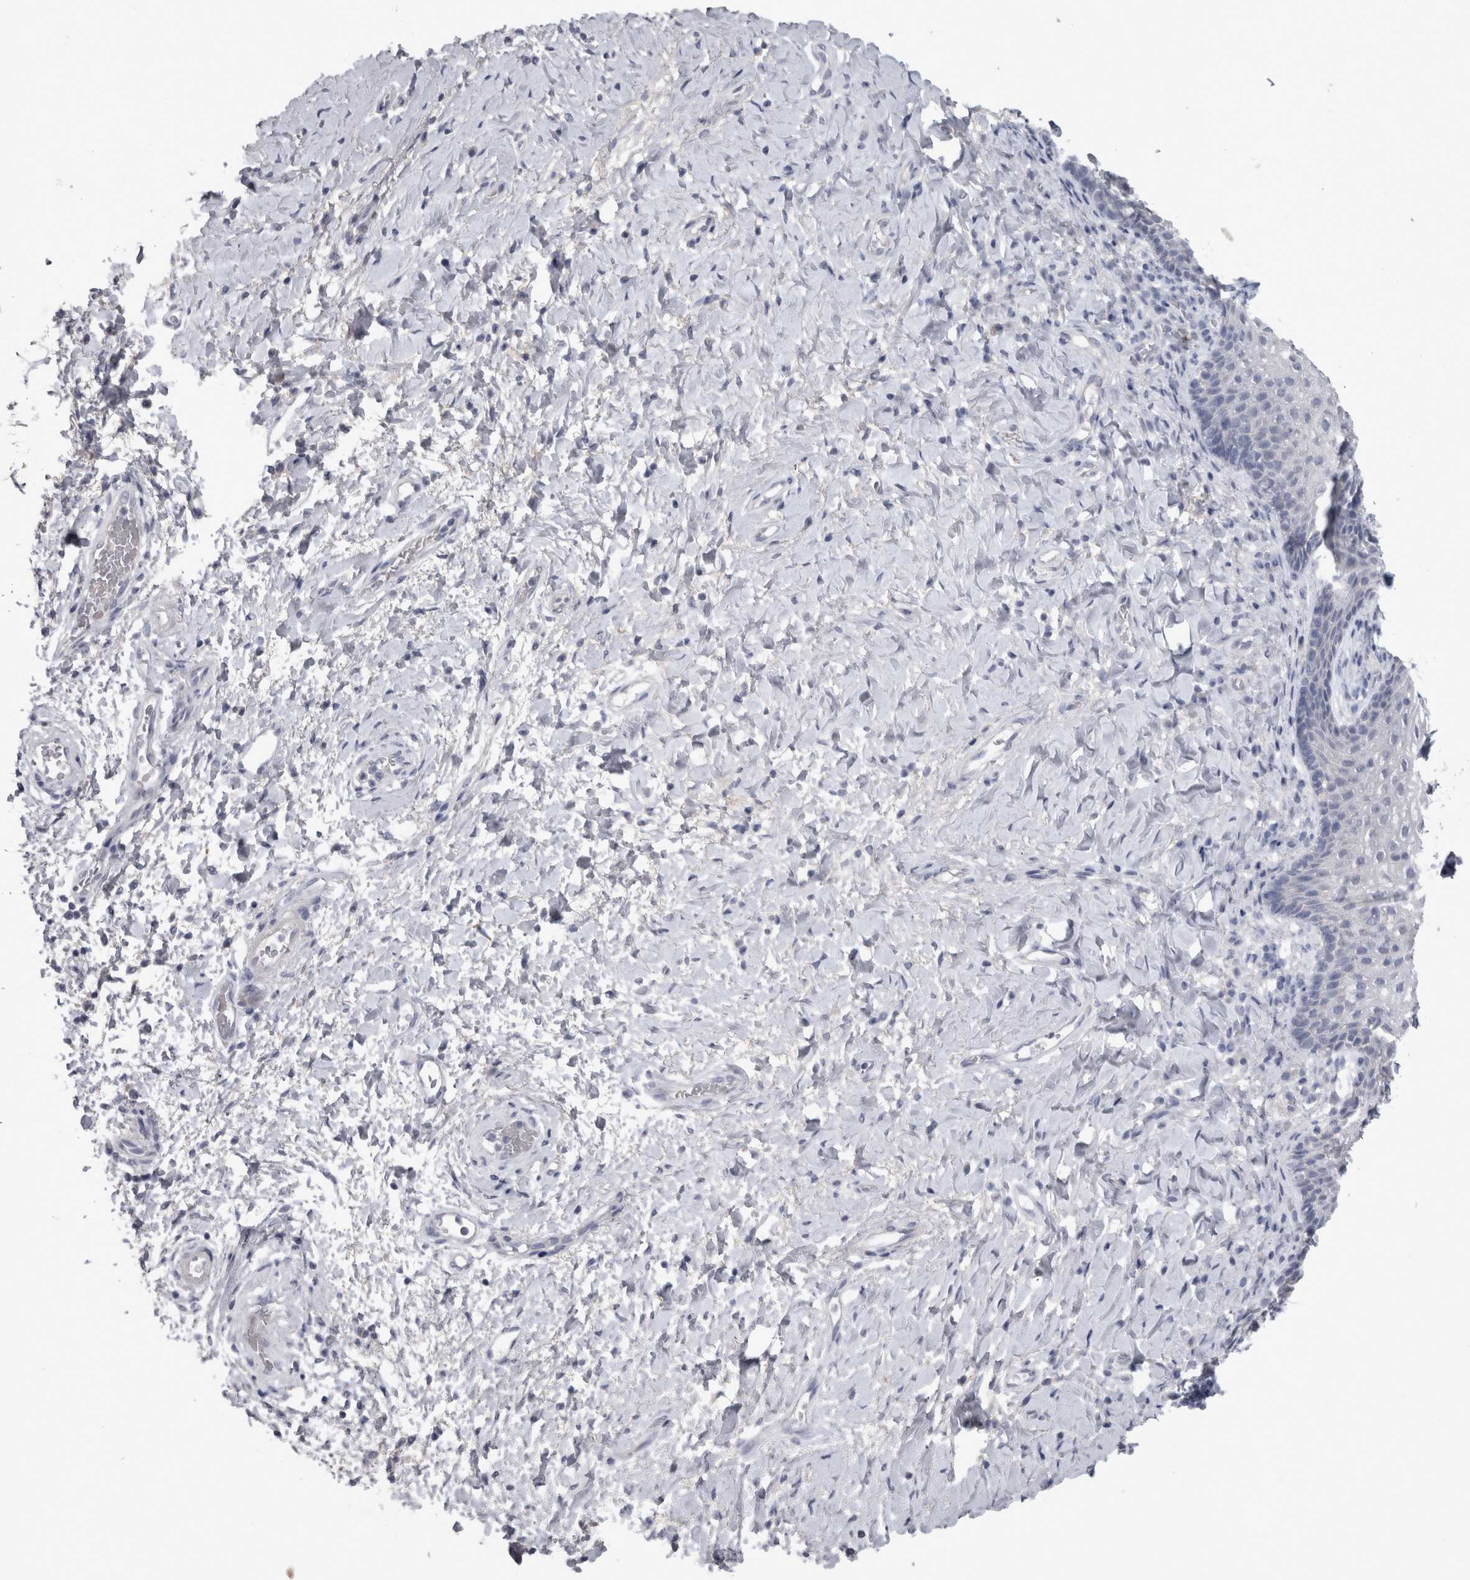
{"staining": {"intensity": "negative", "quantity": "none", "location": "none"}, "tissue": "vagina", "cell_type": "Squamous epithelial cells", "image_type": "normal", "snomed": [{"axis": "morphology", "description": "Normal tissue, NOS"}, {"axis": "topography", "description": "Vagina"}], "caption": "Squamous epithelial cells are negative for brown protein staining in unremarkable vagina.", "gene": "PDX1", "patient": {"sex": "female", "age": 60}}